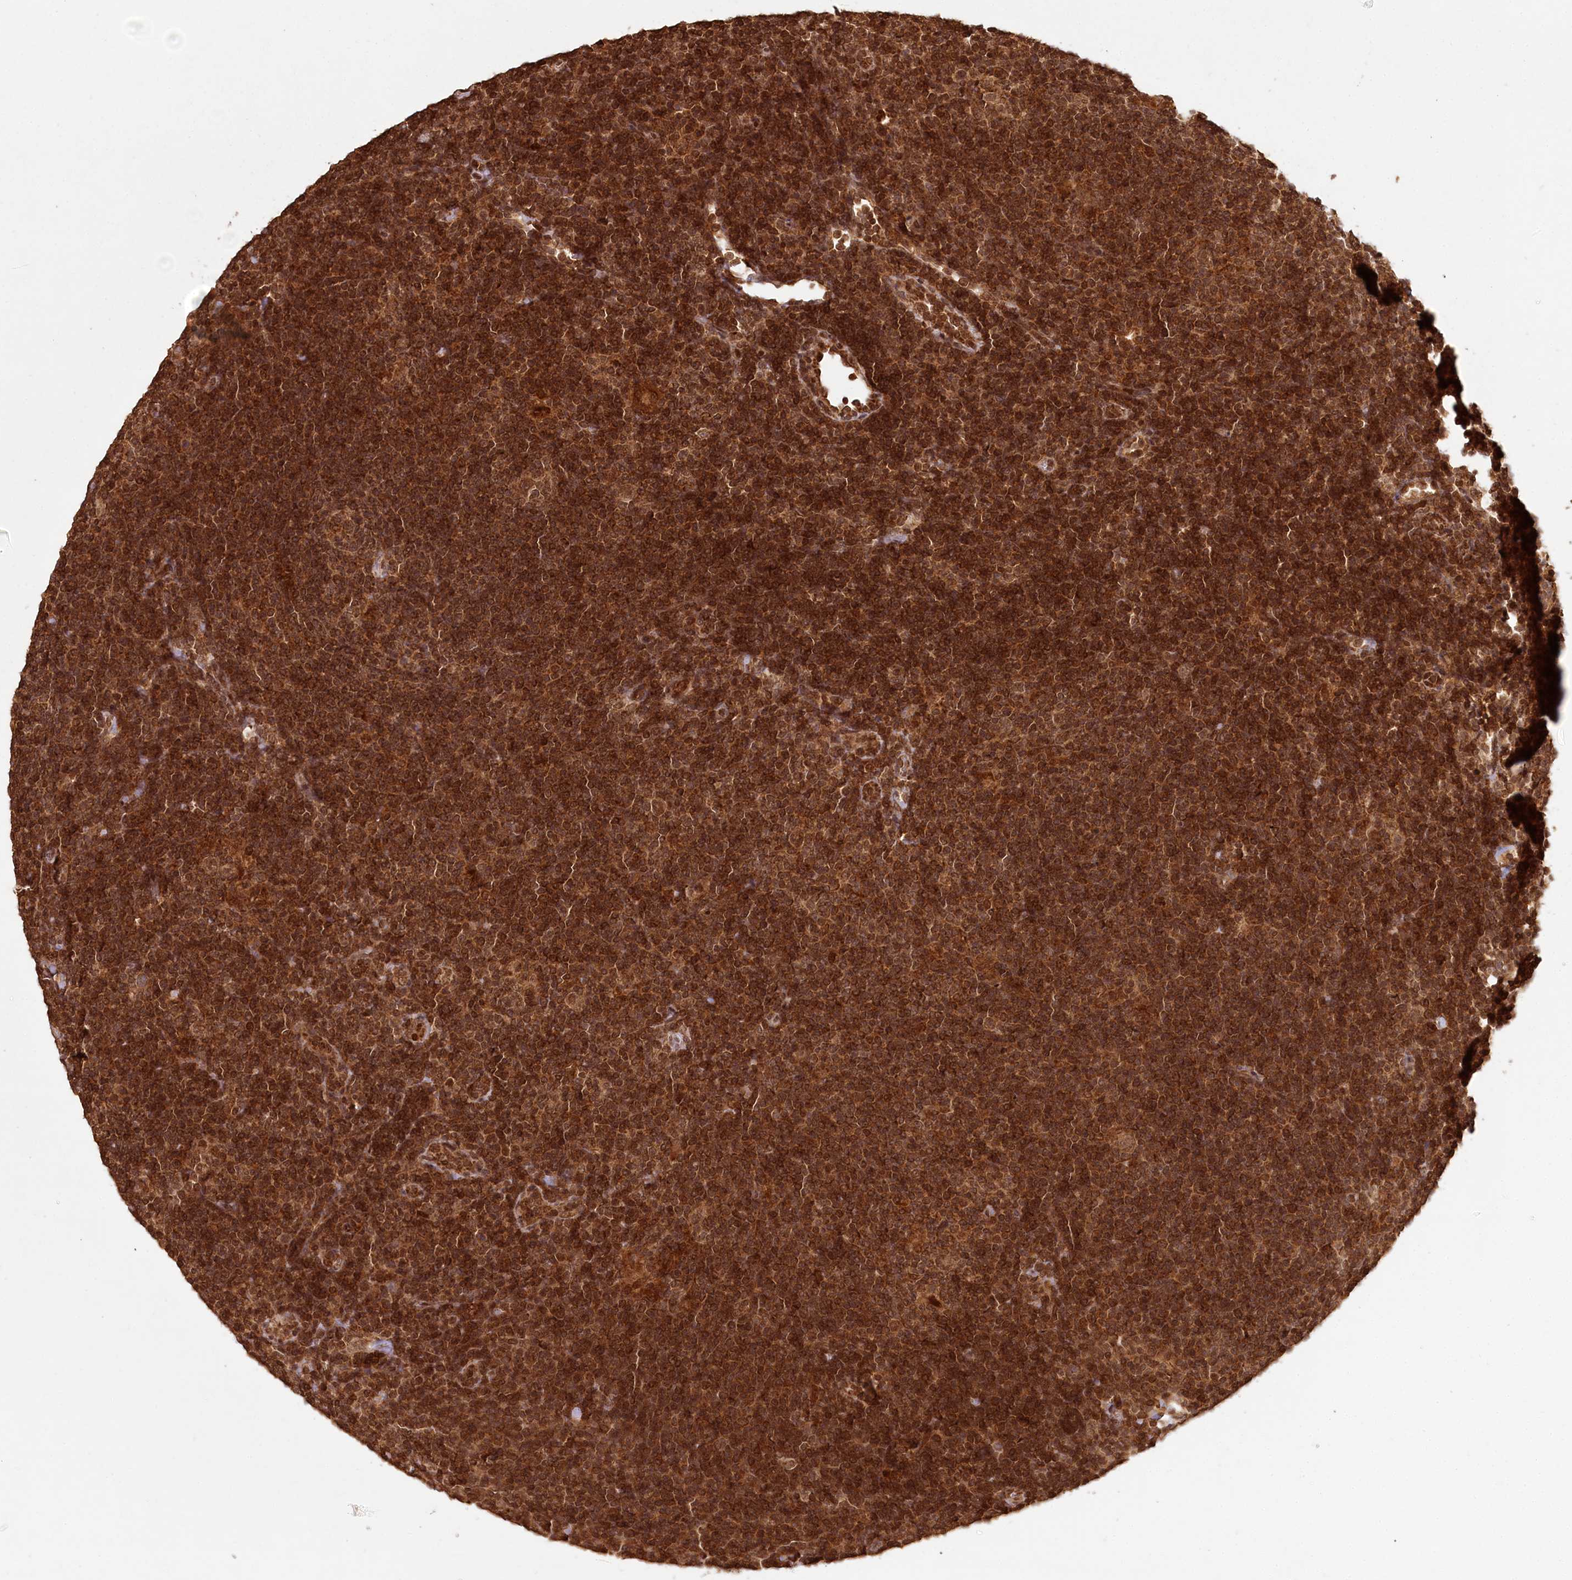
{"staining": {"intensity": "moderate", "quantity": ">75%", "location": "cytoplasmic/membranous,nuclear"}, "tissue": "lymphoma", "cell_type": "Tumor cells", "image_type": "cancer", "snomed": [{"axis": "morphology", "description": "Hodgkin's disease, NOS"}, {"axis": "topography", "description": "Lymph node"}], "caption": "Immunohistochemical staining of lymphoma demonstrates medium levels of moderate cytoplasmic/membranous and nuclear protein staining in about >75% of tumor cells. (Brightfield microscopy of DAB IHC at high magnification).", "gene": "MICU1", "patient": {"sex": "female", "age": 57}}